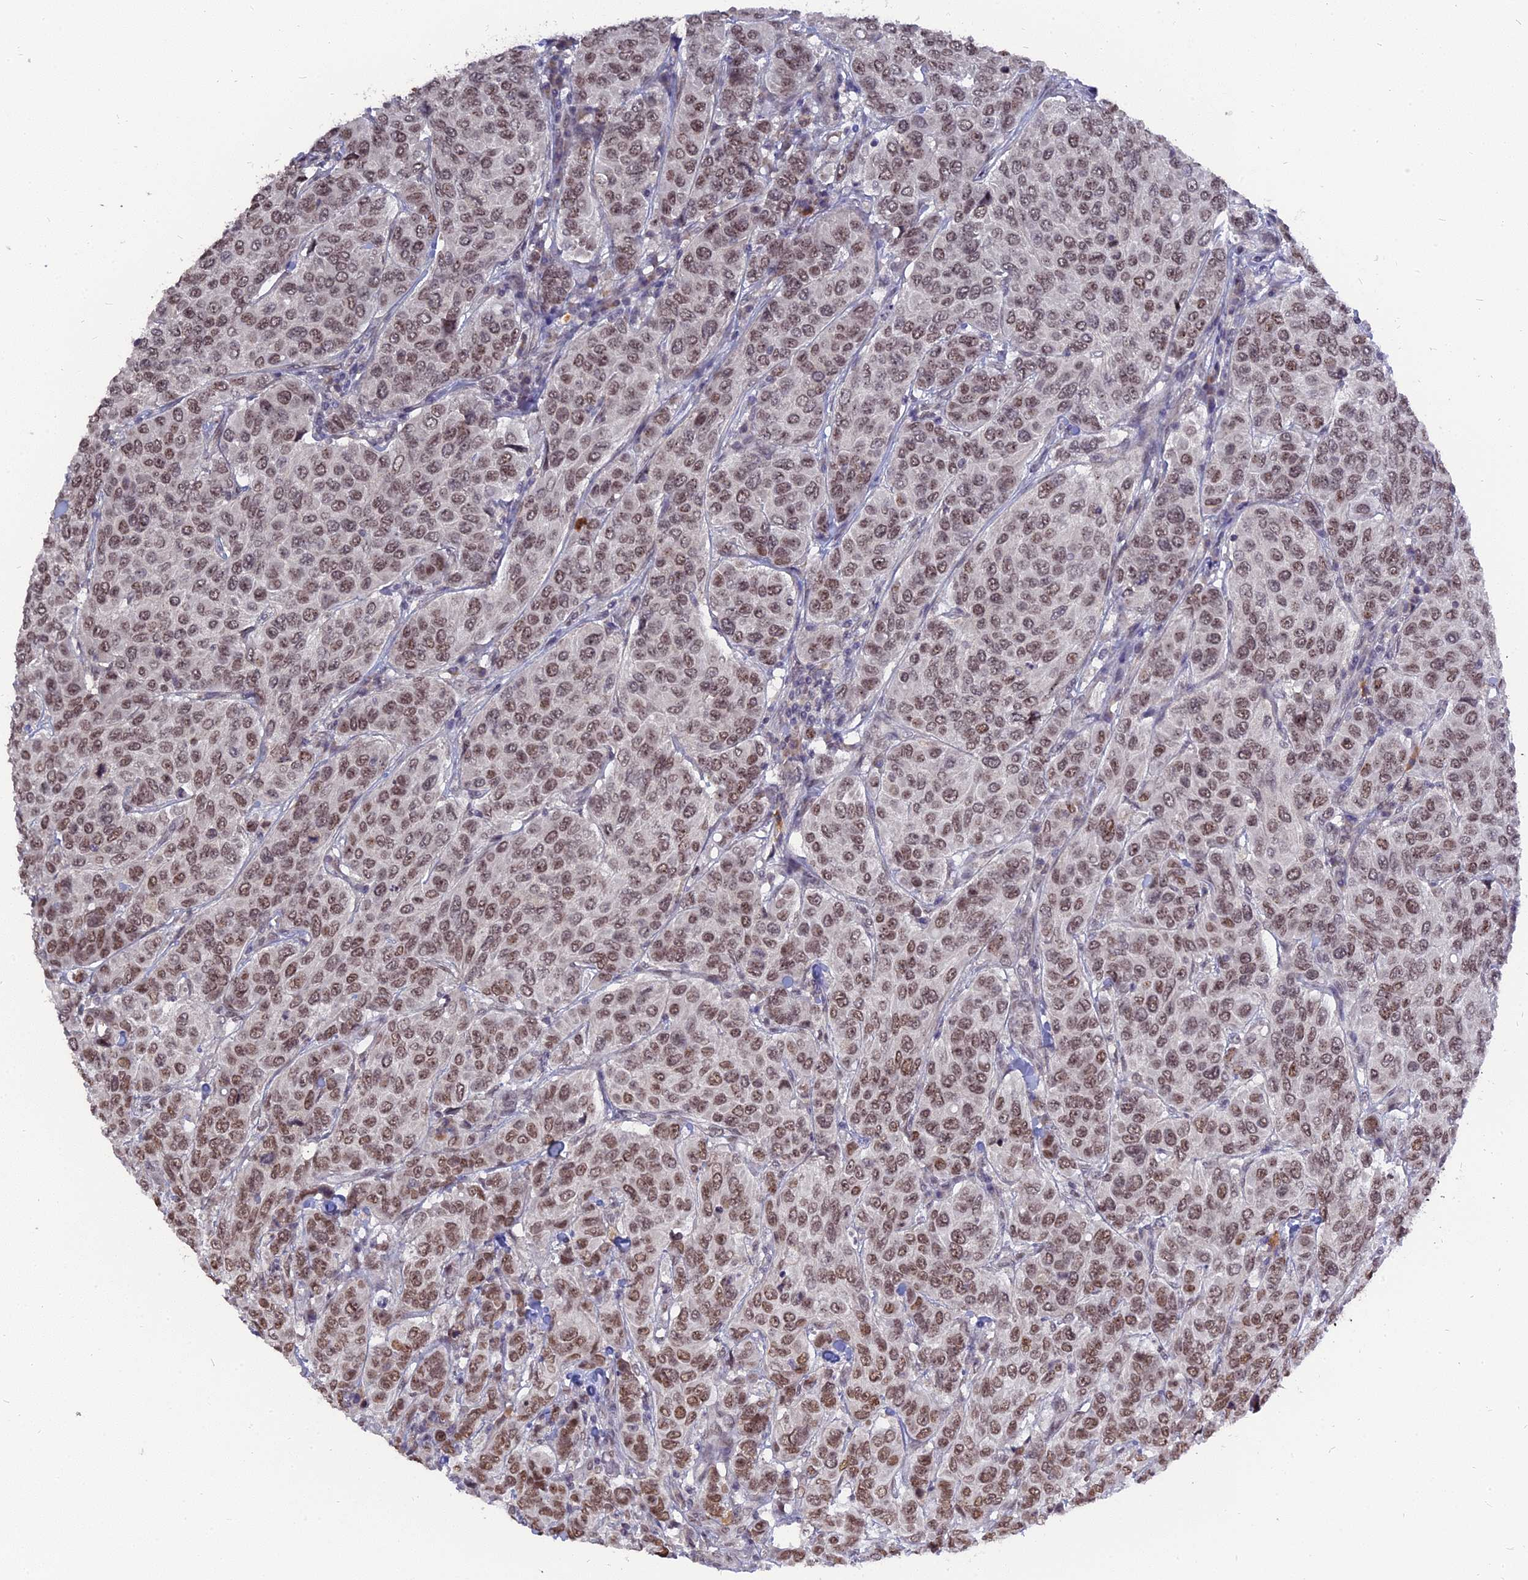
{"staining": {"intensity": "moderate", "quantity": ">75%", "location": "nuclear"}, "tissue": "breast cancer", "cell_type": "Tumor cells", "image_type": "cancer", "snomed": [{"axis": "morphology", "description": "Duct carcinoma"}, {"axis": "topography", "description": "Breast"}], "caption": "A histopathology image of breast cancer (intraductal carcinoma) stained for a protein demonstrates moderate nuclear brown staining in tumor cells.", "gene": "NR1H3", "patient": {"sex": "female", "age": 55}}